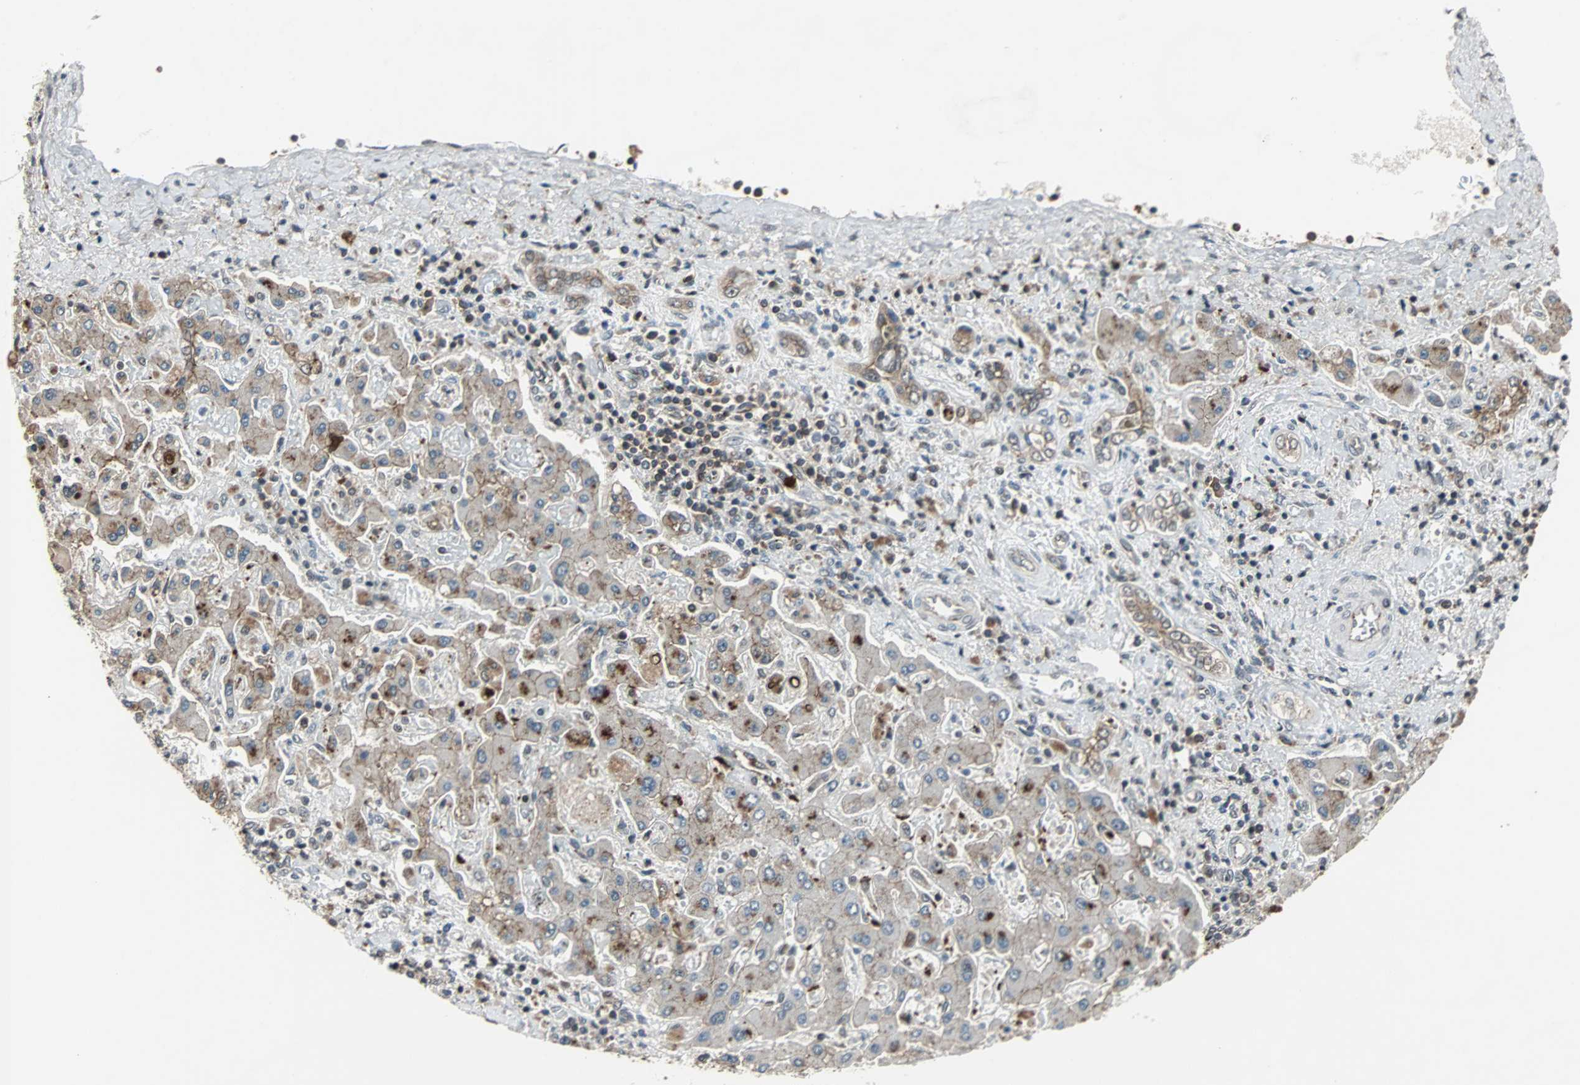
{"staining": {"intensity": "weak", "quantity": ">75%", "location": "cytoplasmic/membranous"}, "tissue": "liver cancer", "cell_type": "Tumor cells", "image_type": "cancer", "snomed": [{"axis": "morphology", "description": "Cholangiocarcinoma"}, {"axis": "topography", "description": "Liver"}], "caption": "About >75% of tumor cells in human cholangiocarcinoma (liver) demonstrate weak cytoplasmic/membranous protein positivity as visualized by brown immunohistochemical staining.", "gene": "LSR", "patient": {"sex": "male", "age": 50}}